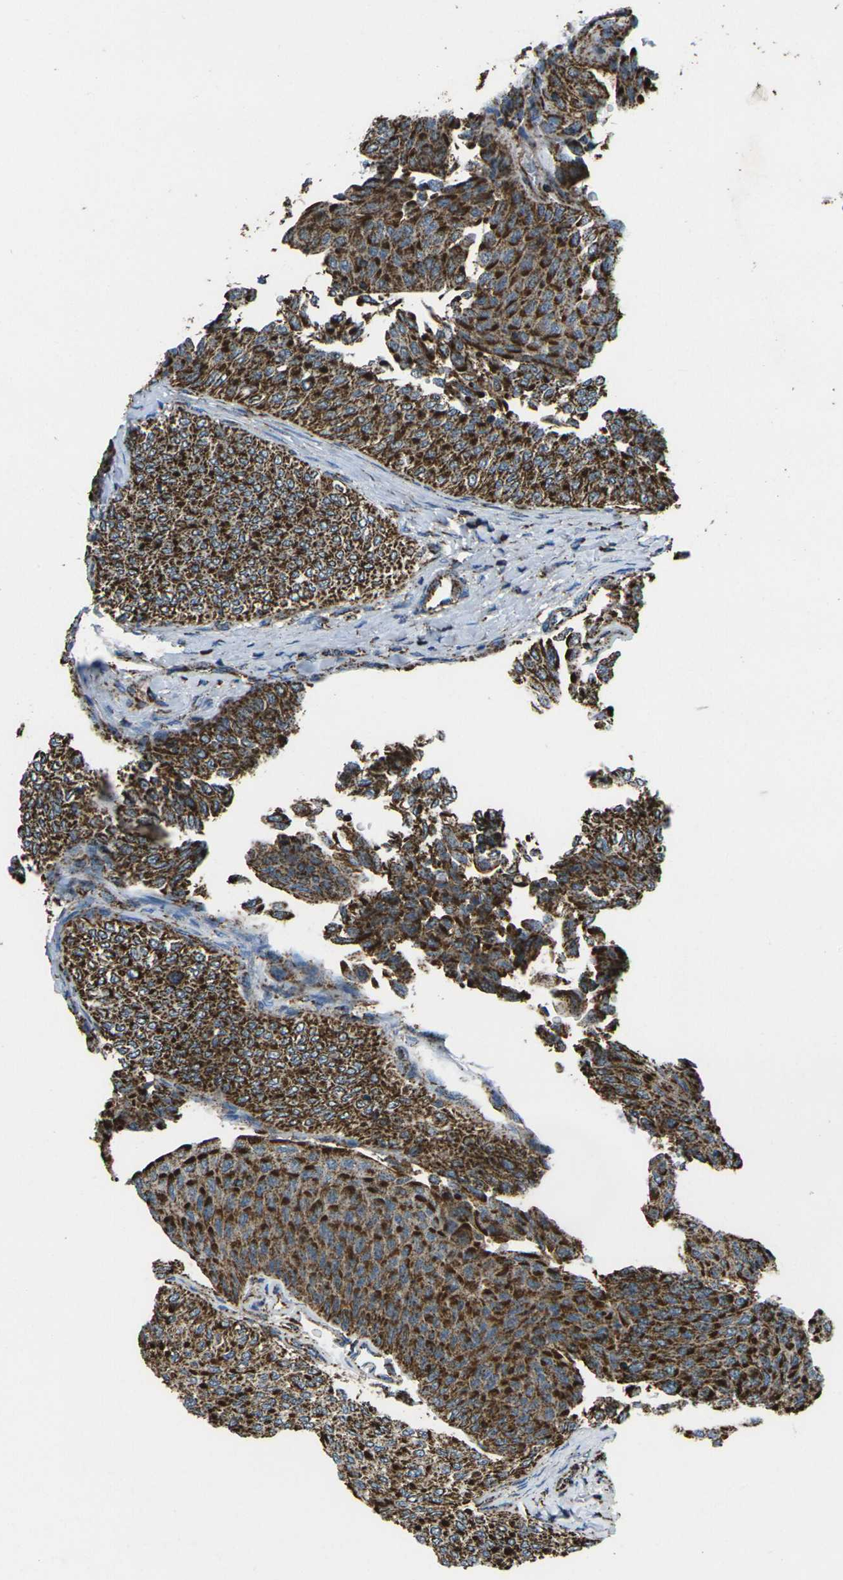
{"staining": {"intensity": "strong", "quantity": ">75%", "location": "cytoplasmic/membranous"}, "tissue": "urothelial cancer", "cell_type": "Tumor cells", "image_type": "cancer", "snomed": [{"axis": "morphology", "description": "Urothelial carcinoma, Low grade"}, {"axis": "topography", "description": "Urinary bladder"}], "caption": "Protein analysis of urothelial cancer tissue displays strong cytoplasmic/membranous staining in about >75% of tumor cells.", "gene": "KLHL5", "patient": {"sex": "male", "age": 78}}